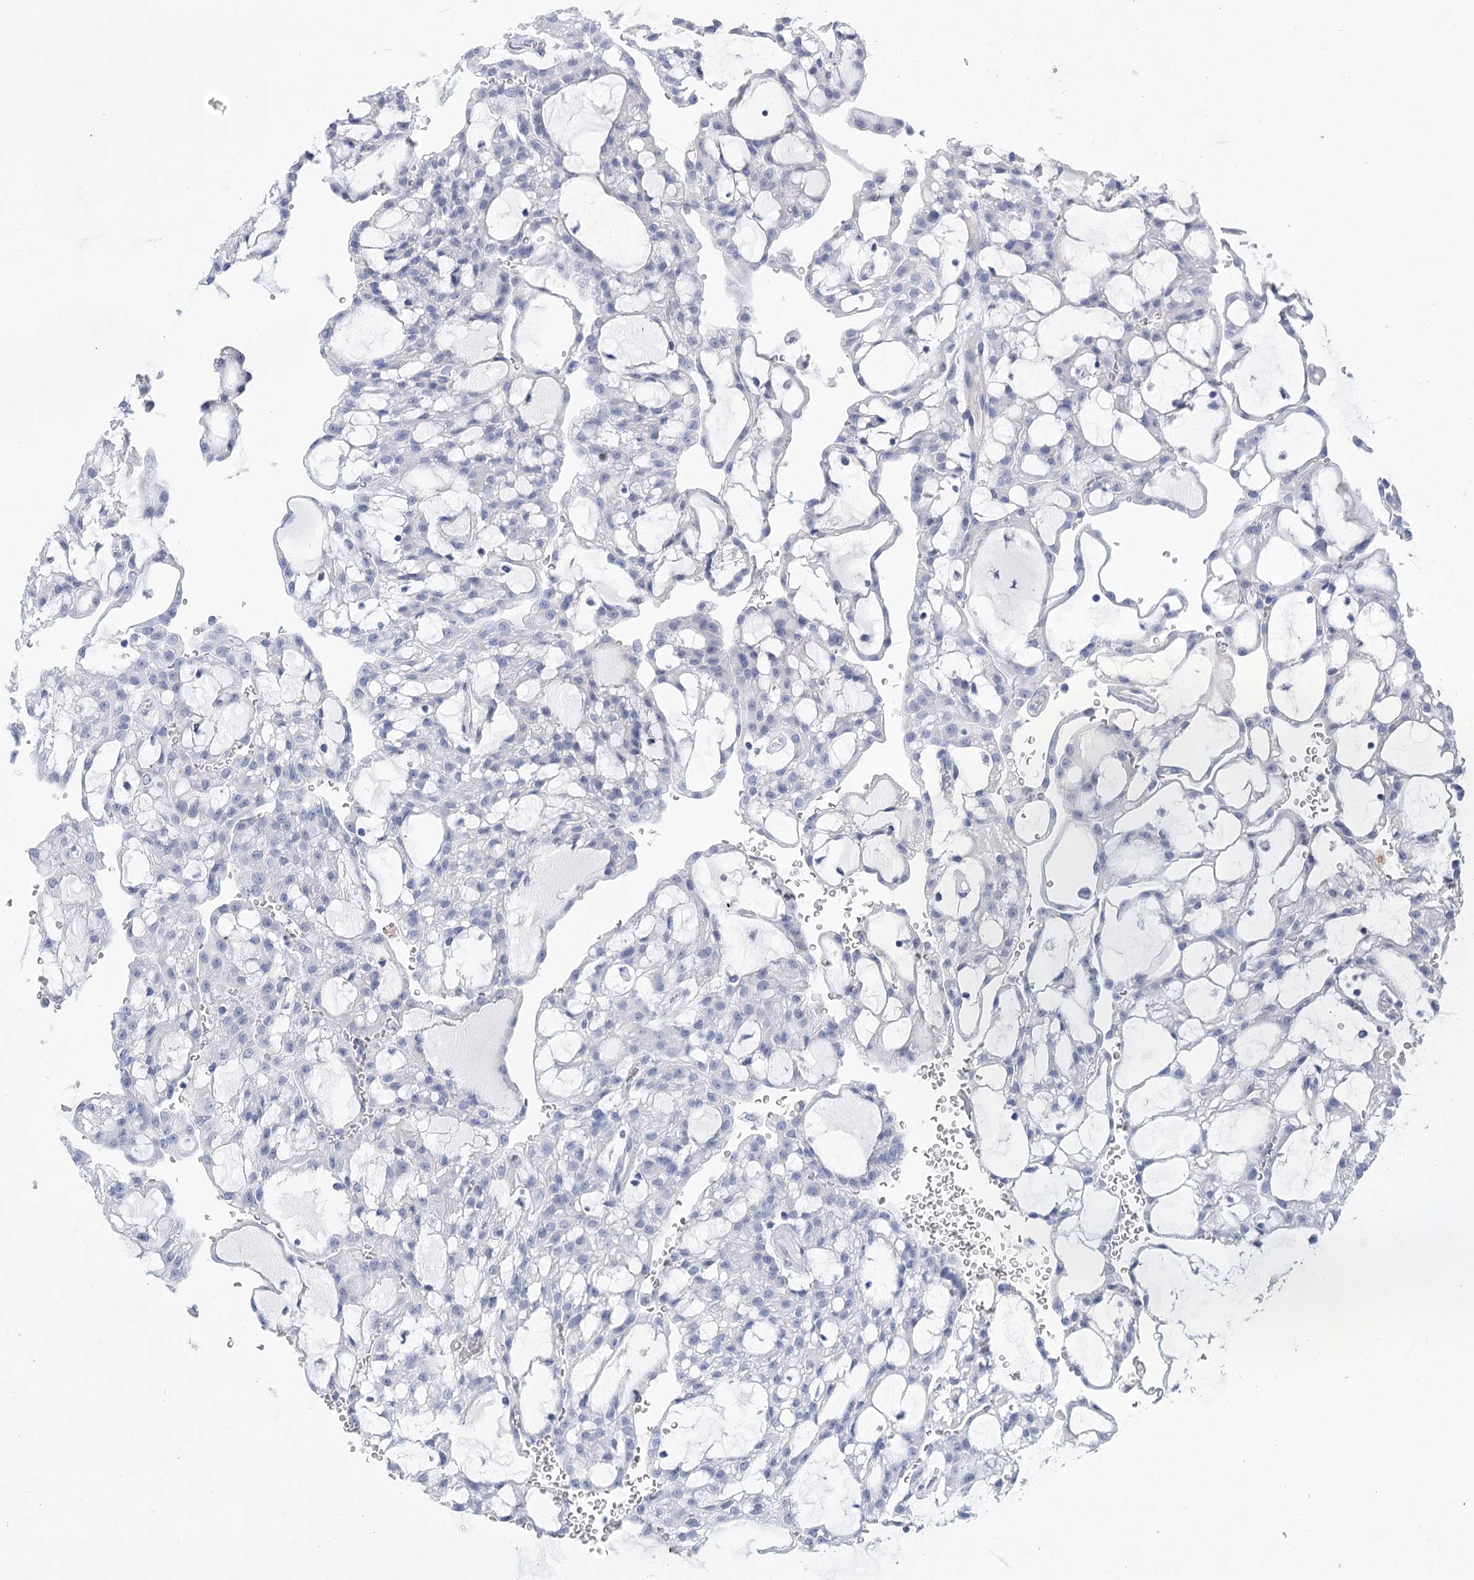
{"staining": {"intensity": "negative", "quantity": "none", "location": "none"}, "tissue": "renal cancer", "cell_type": "Tumor cells", "image_type": "cancer", "snomed": [{"axis": "morphology", "description": "Adenocarcinoma, NOS"}, {"axis": "topography", "description": "Kidney"}], "caption": "Adenocarcinoma (renal) stained for a protein using immunohistochemistry demonstrates no positivity tumor cells.", "gene": "SLC9A3", "patient": {"sex": "male", "age": 63}}